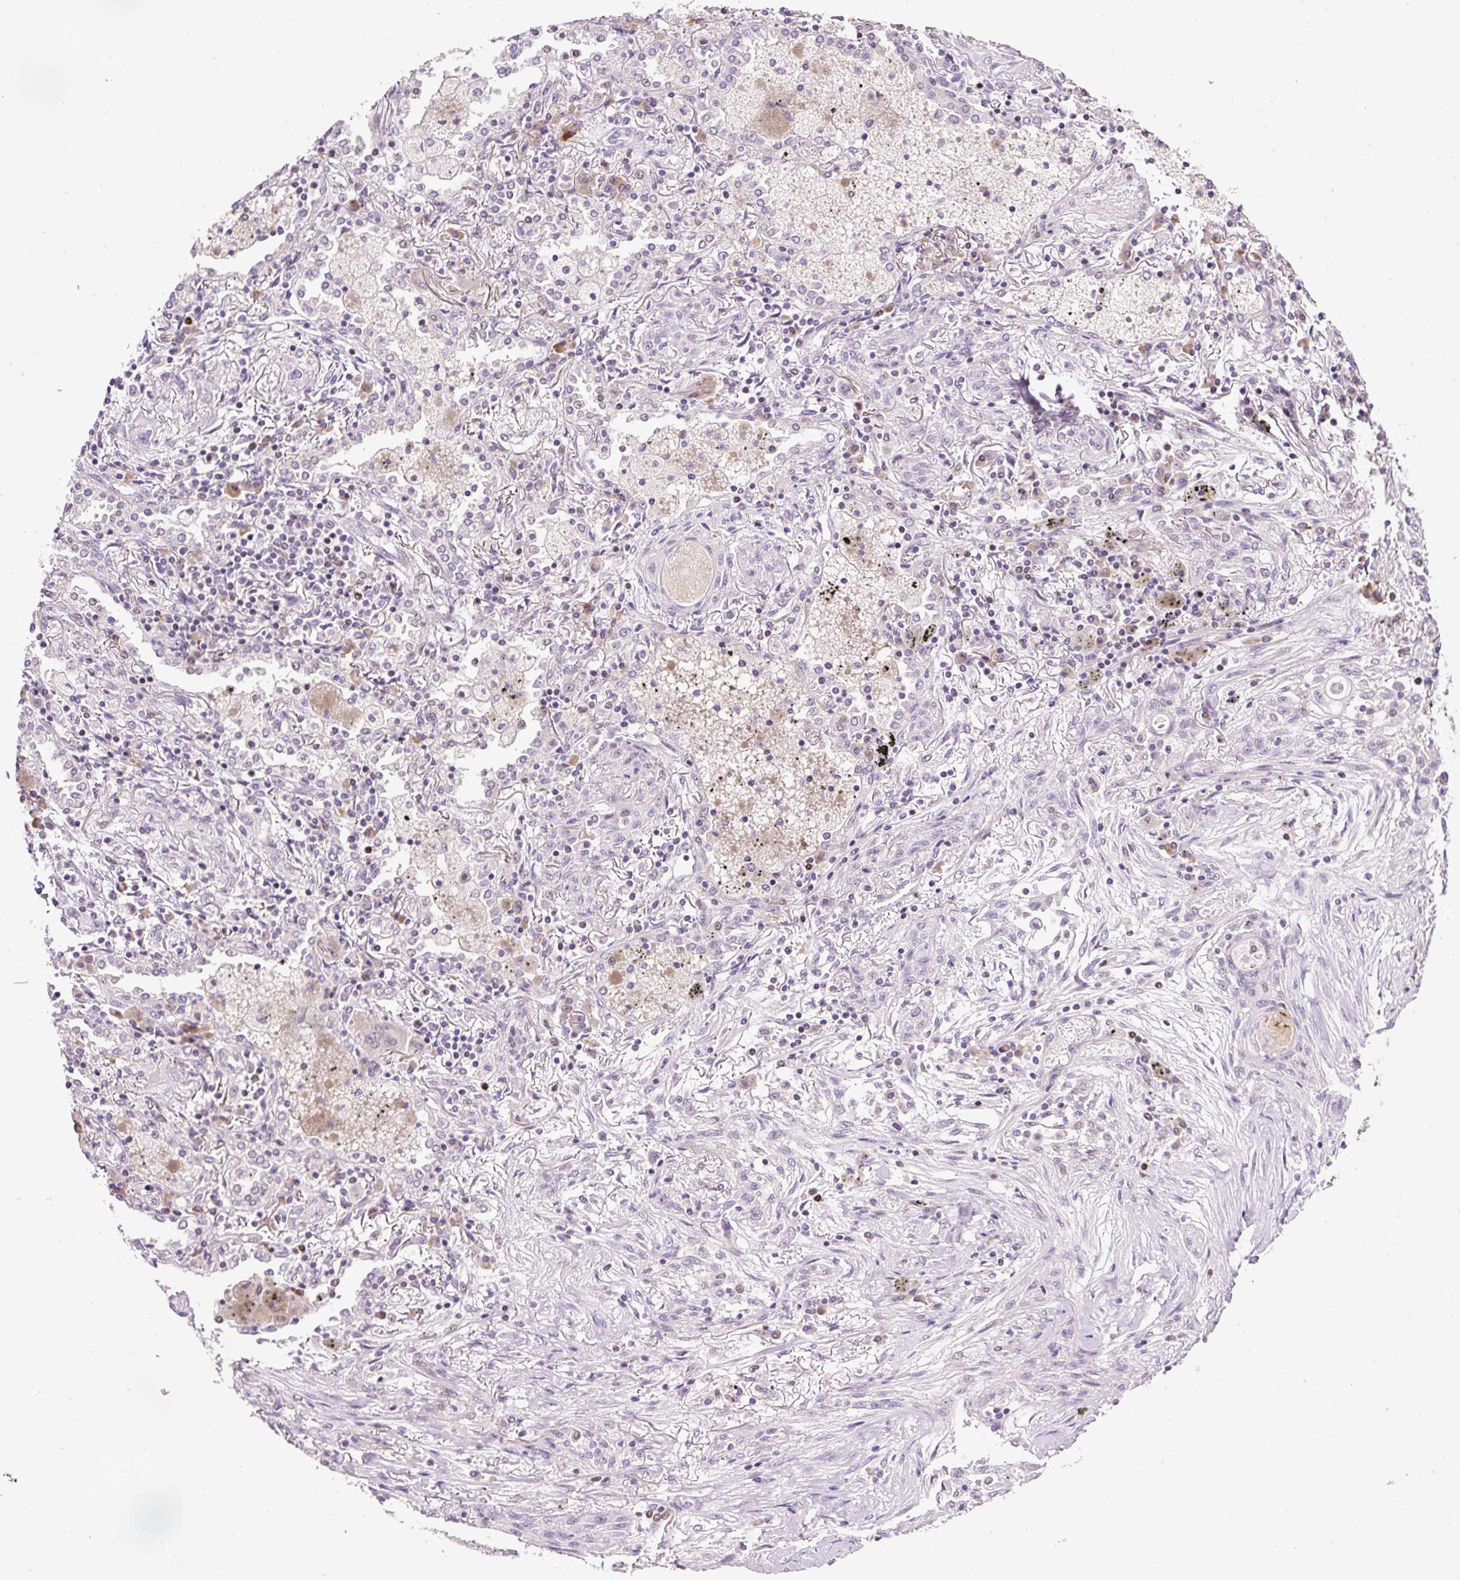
{"staining": {"intensity": "negative", "quantity": "none", "location": "none"}, "tissue": "lung cancer", "cell_type": "Tumor cells", "image_type": "cancer", "snomed": [{"axis": "morphology", "description": "Squamous cell carcinoma, NOS"}, {"axis": "topography", "description": "Lung"}], "caption": "IHC micrograph of neoplastic tissue: human lung squamous cell carcinoma stained with DAB exhibits no significant protein staining in tumor cells.", "gene": "ARHGEF18", "patient": {"sex": "female", "age": 47}}